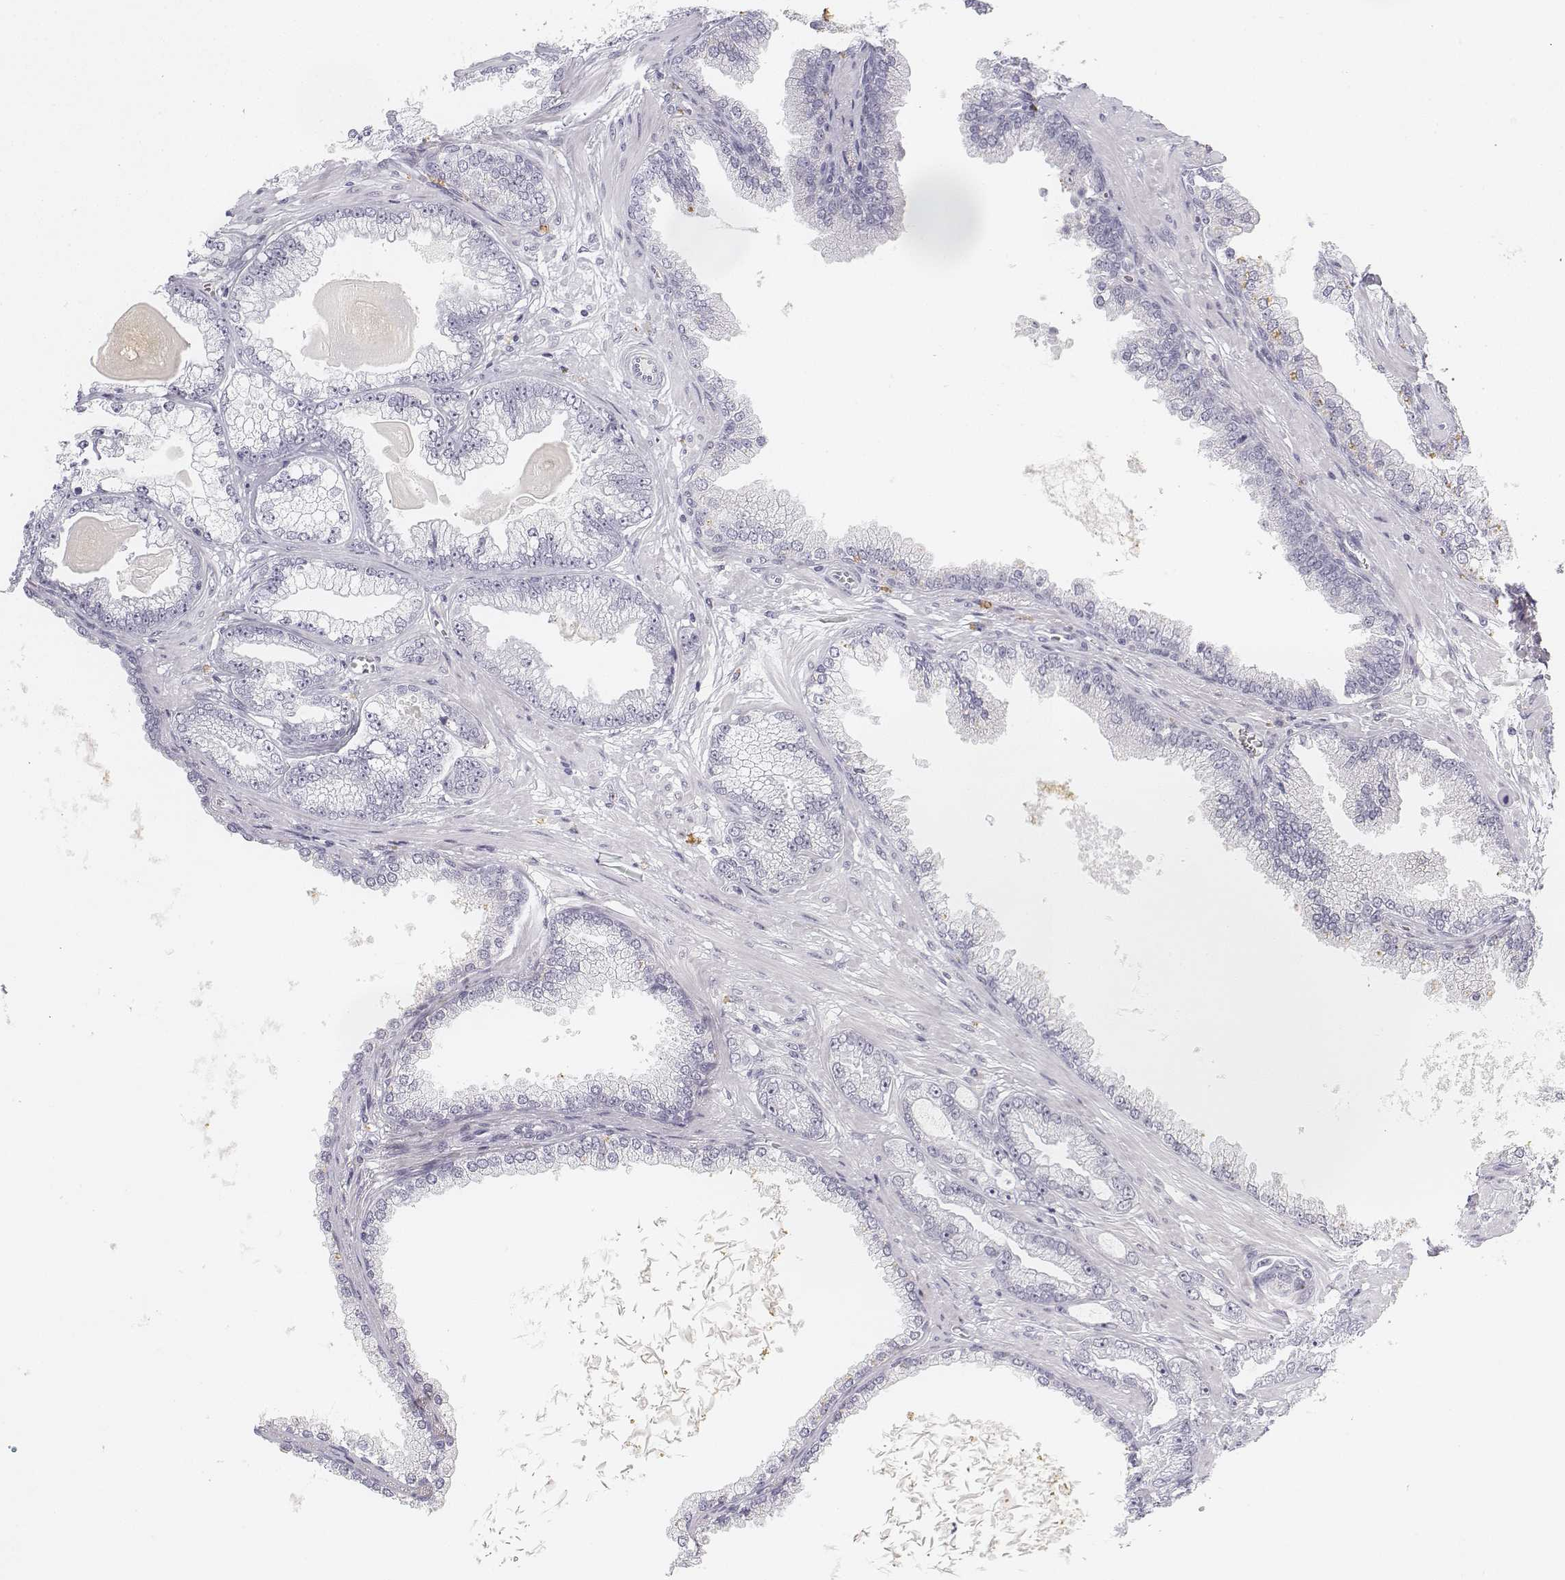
{"staining": {"intensity": "negative", "quantity": "none", "location": "none"}, "tissue": "prostate cancer", "cell_type": "Tumor cells", "image_type": "cancer", "snomed": [{"axis": "morphology", "description": "Adenocarcinoma, Low grade"}, {"axis": "topography", "description": "Prostate"}], "caption": "Immunohistochemistry (IHC) of prostate low-grade adenocarcinoma exhibits no positivity in tumor cells.", "gene": "KRT84", "patient": {"sex": "male", "age": 64}}